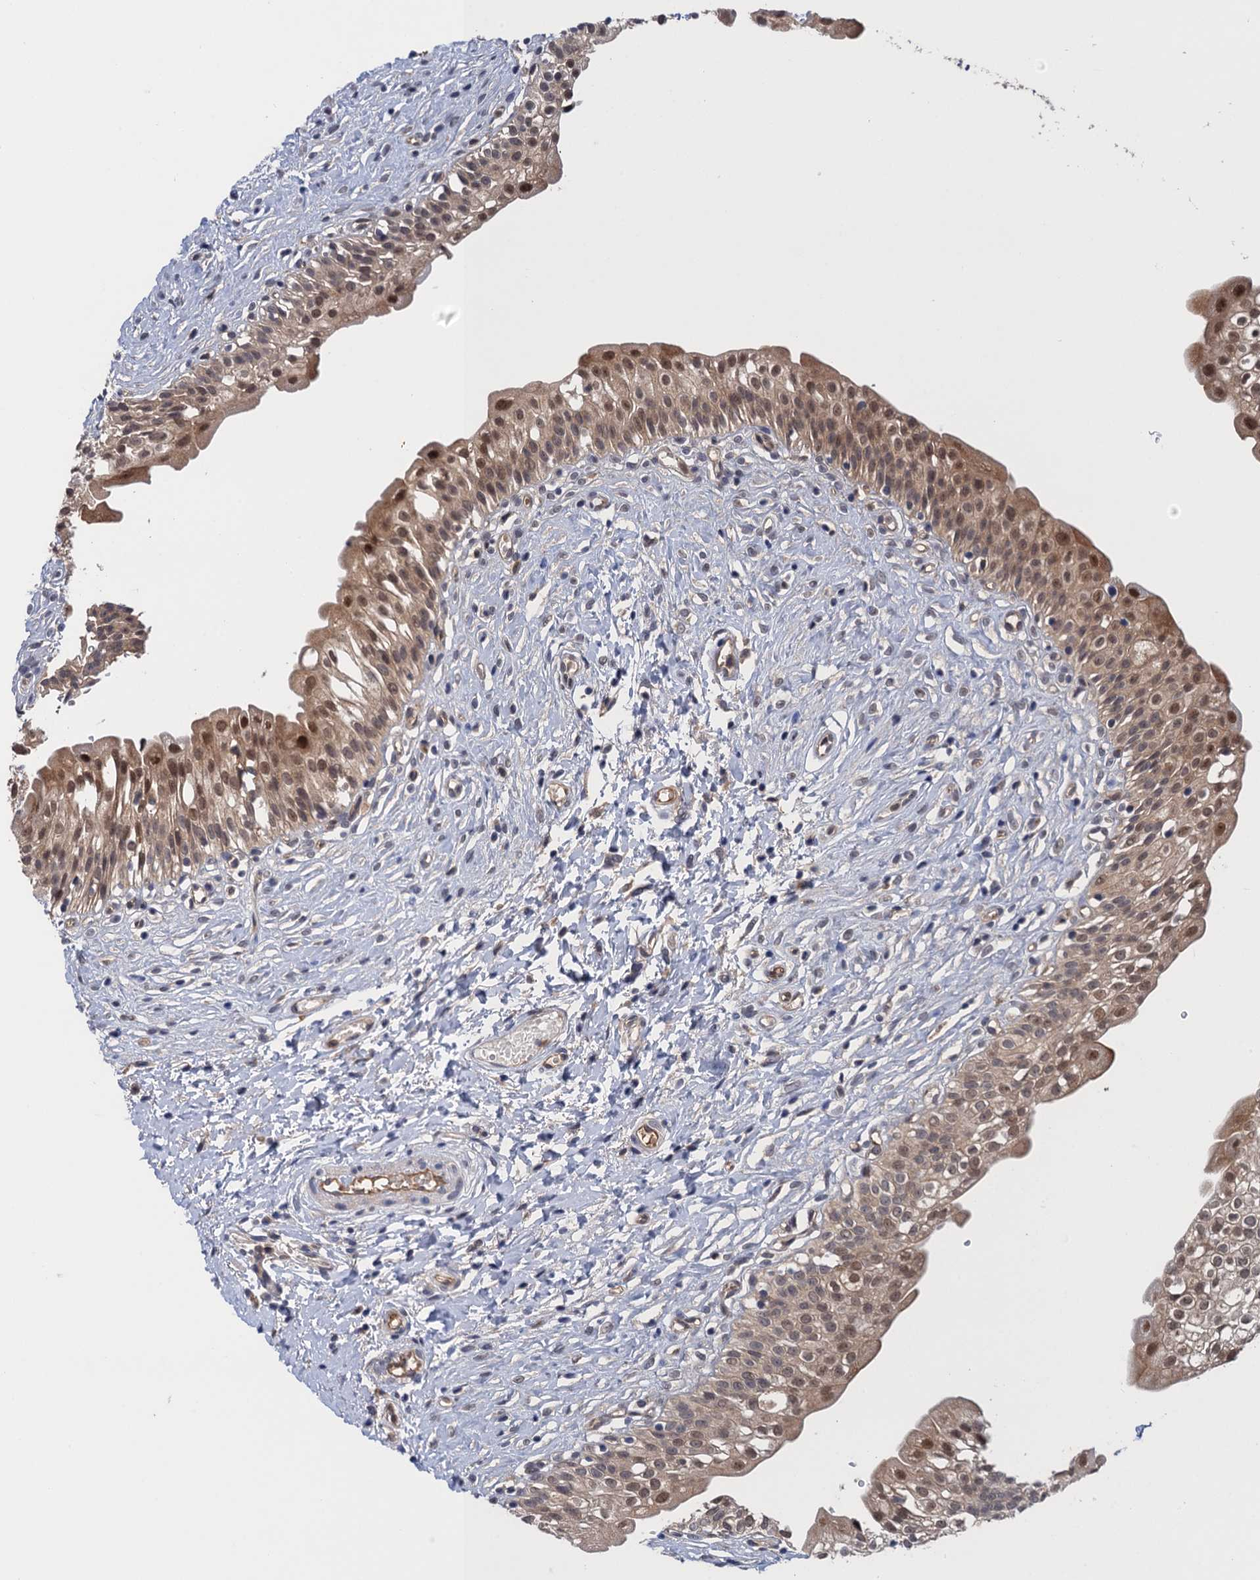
{"staining": {"intensity": "moderate", "quantity": ">75%", "location": "cytoplasmic/membranous,nuclear"}, "tissue": "urinary bladder", "cell_type": "Urothelial cells", "image_type": "normal", "snomed": [{"axis": "morphology", "description": "Normal tissue, NOS"}, {"axis": "topography", "description": "Urinary bladder"}], "caption": "Protein staining exhibits moderate cytoplasmic/membranous,nuclear positivity in about >75% of urothelial cells in benign urinary bladder. (DAB = brown stain, brightfield microscopy at high magnification).", "gene": "NEK8", "patient": {"sex": "male", "age": 51}}